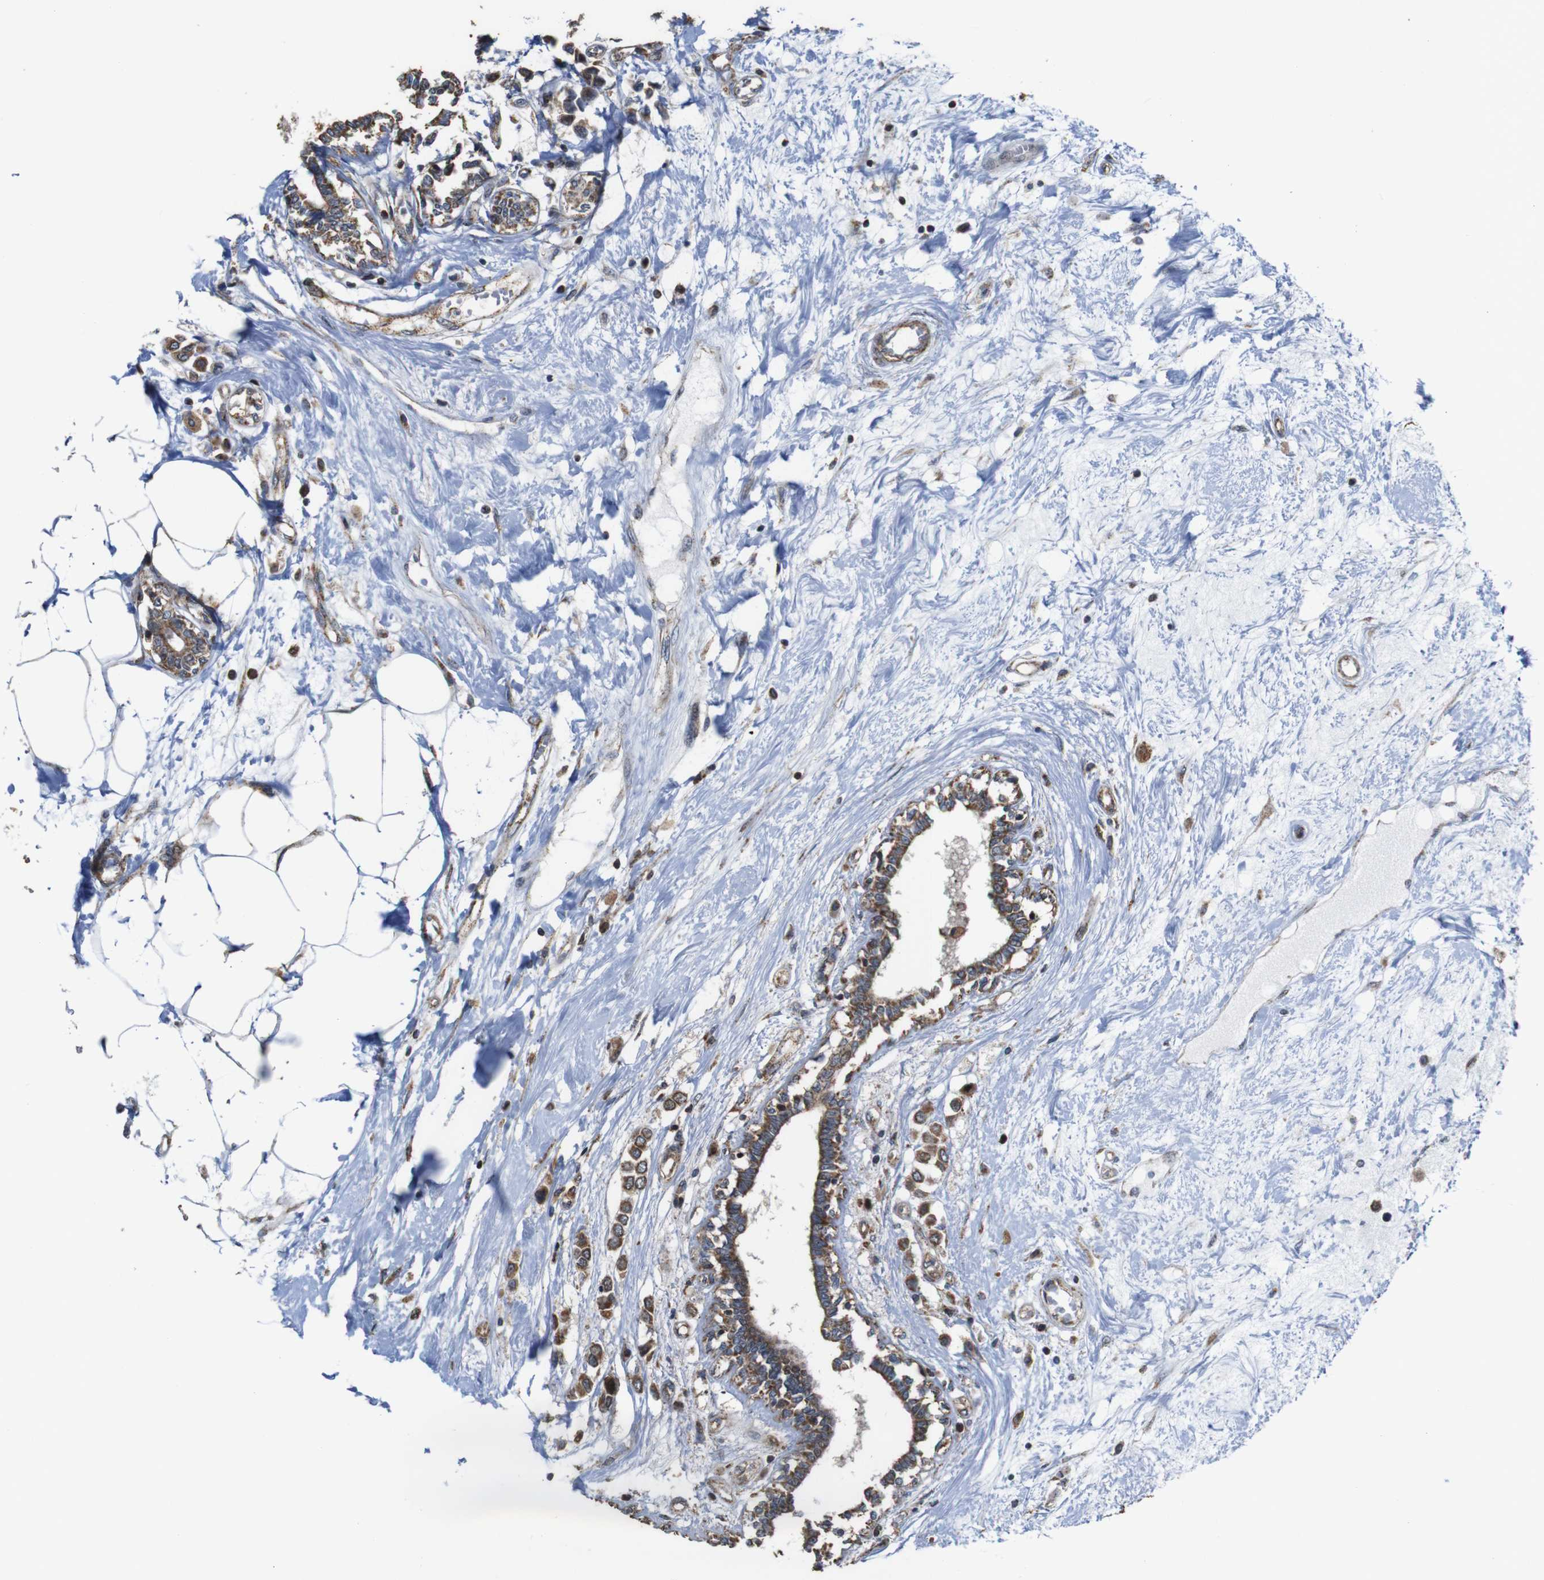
{"staining": {"intensity": "moderate", "quantity": ">75%", "location": "cytoplasmic/membranous"}, "tissue": "breast cancer", "cell_type": "Tumor cells", "image_type": "cancer", "snomed": [{"axis": "morphology", "description": "Lobular carcinoma"}, {"axis": "topography", "description": "Breast"}], "caption": "Breast cancer (lobular carcinoma) stained with immunohistochemistry displays moderate cytoplasmic/membranous expression in about >75% of tumor cells. The staining was performed using DAB (3,3'-diaminobenzidine) to visualize the protein expression in brown, while the nuclei were stained in blue with hematoxylin (Magnification: 20x).", "gene": "SNN", "patient": {"sex": "female", "age": 51}}